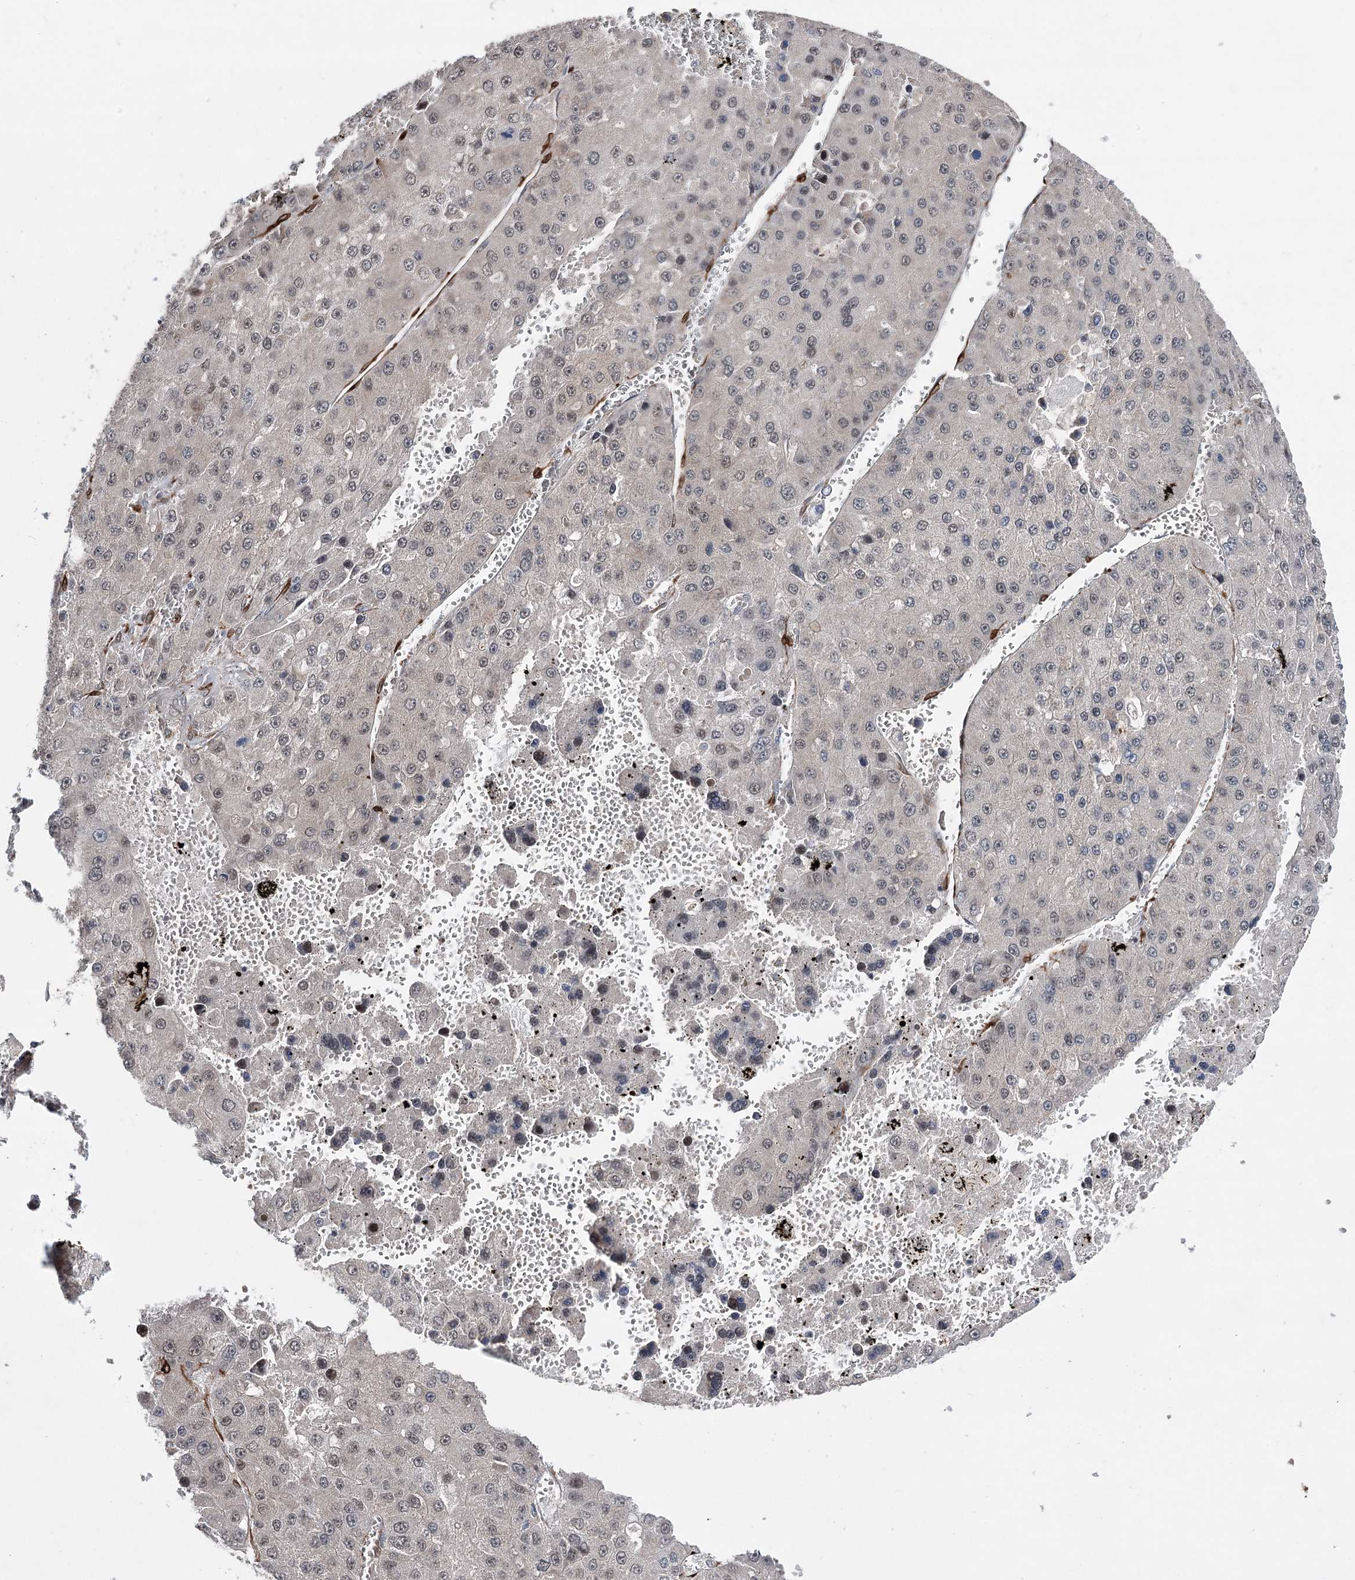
{"staining": {"intensity": "negative", "quantity": "none", "location": "none"}, "tissue": "liver cancer", "cell_type": "Tumor cells", "image_type": "cancer", "snomed": [{"axis": "morphology", "description": "Carcinoma, Hepatocellular, NOS"}, {"axis": "topography", "description": "Liver"}], "caption": "Immunohistochemistry (IHC) photomicrograph of neoplastic tissue: hepatocellular carcinoma (liver) stained with DAB demonstrates no significant protein expression in tumor cells.", "gene": "HSD11B2", "patient": {"sex": "female", "age": 73}}